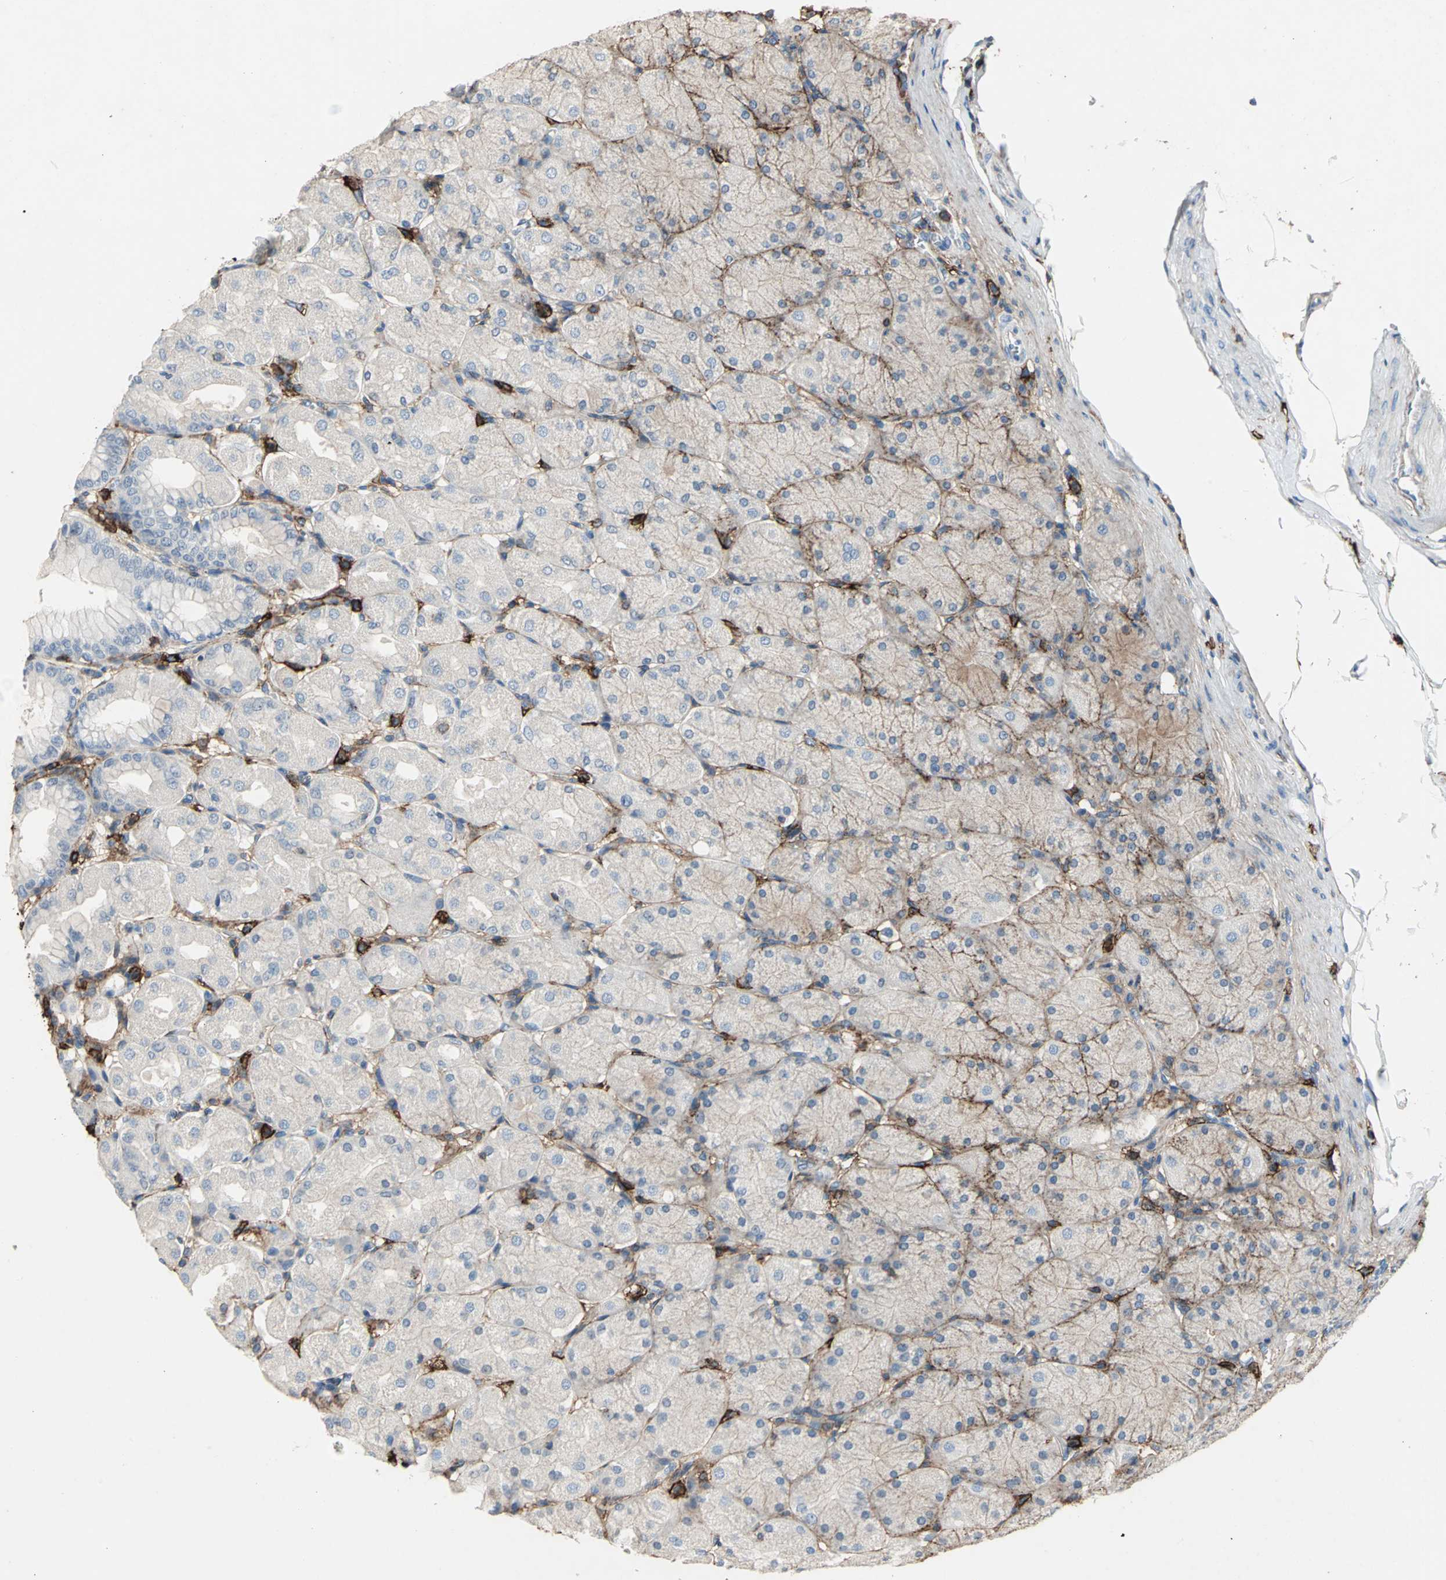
{"staining": {"intensity": "negative", "quantity": "none", "location": "none"}, "tissue": "stomach", "cell_type": "Glandular cells", "image_type": "normal", "snomed": [{"axis": "morphology", "description": "Normal tissue, NOS"}, {"axis": "topography", "description": "Stomach, upper"}], "caption": "A high-resolution micrograph shows immunohistochemistry staining of normal stomach, which reveals no significant expression in glandular cells.", "gene": "CD44", "patient": {"sex": "female", "age": 56}}